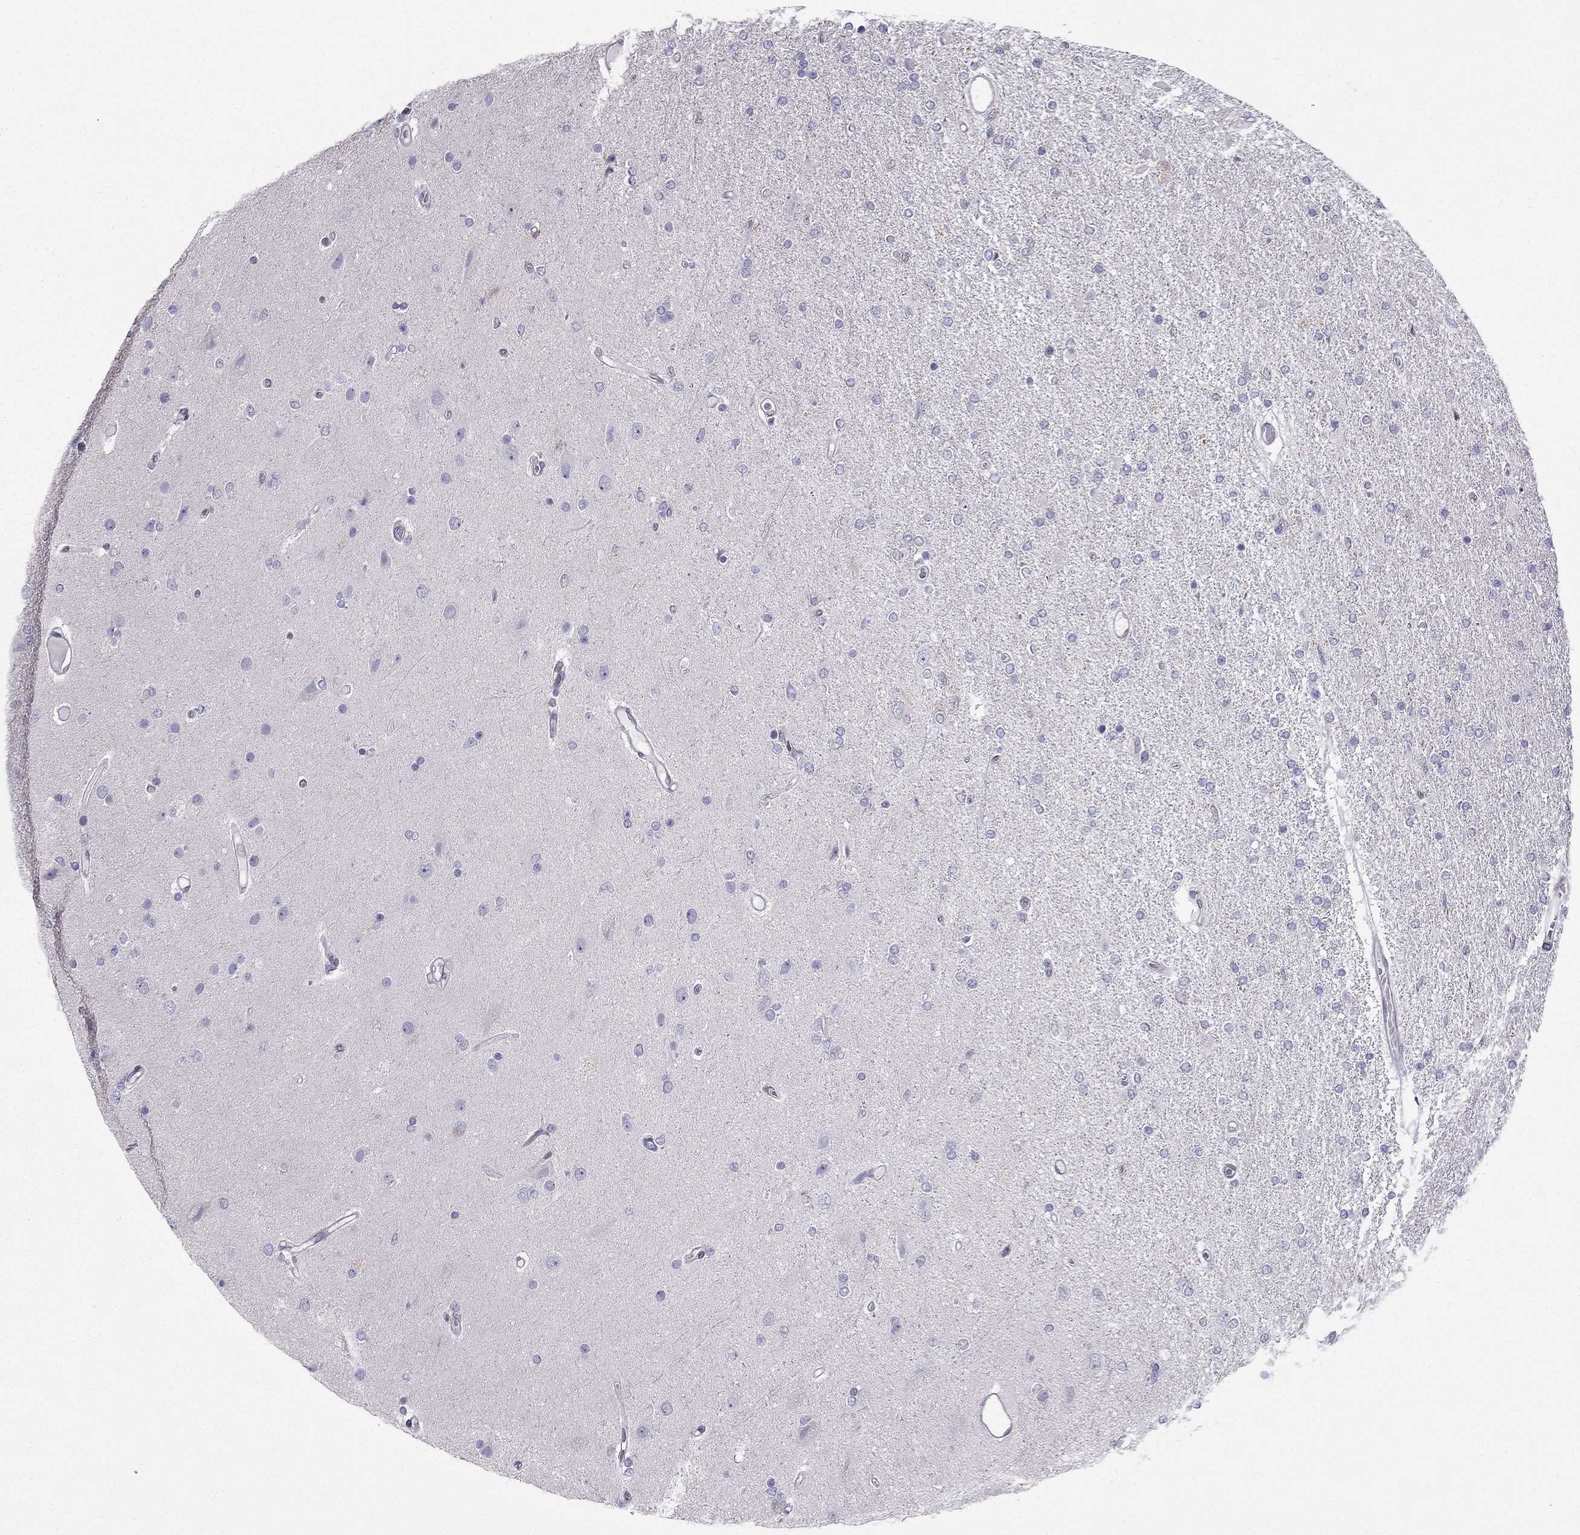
{"staining": {"intensity": "negative", "quantity": "none", "location": "none"}, "tissue": "glioma", "cell_type": "Tumor cells", "image_type": "cancer", "snomed": [{"axis": "morphology", "description": "Glioma, malignant, High grade"}, {"axis": "topography", "description": "Cerebral cortex"}], "caption": "Glioma was stained to show a protein in brown. There is no significant staining in tumor cells.", "gene": "IKBIP", "patient": {"sex": "male", "age": 70}}